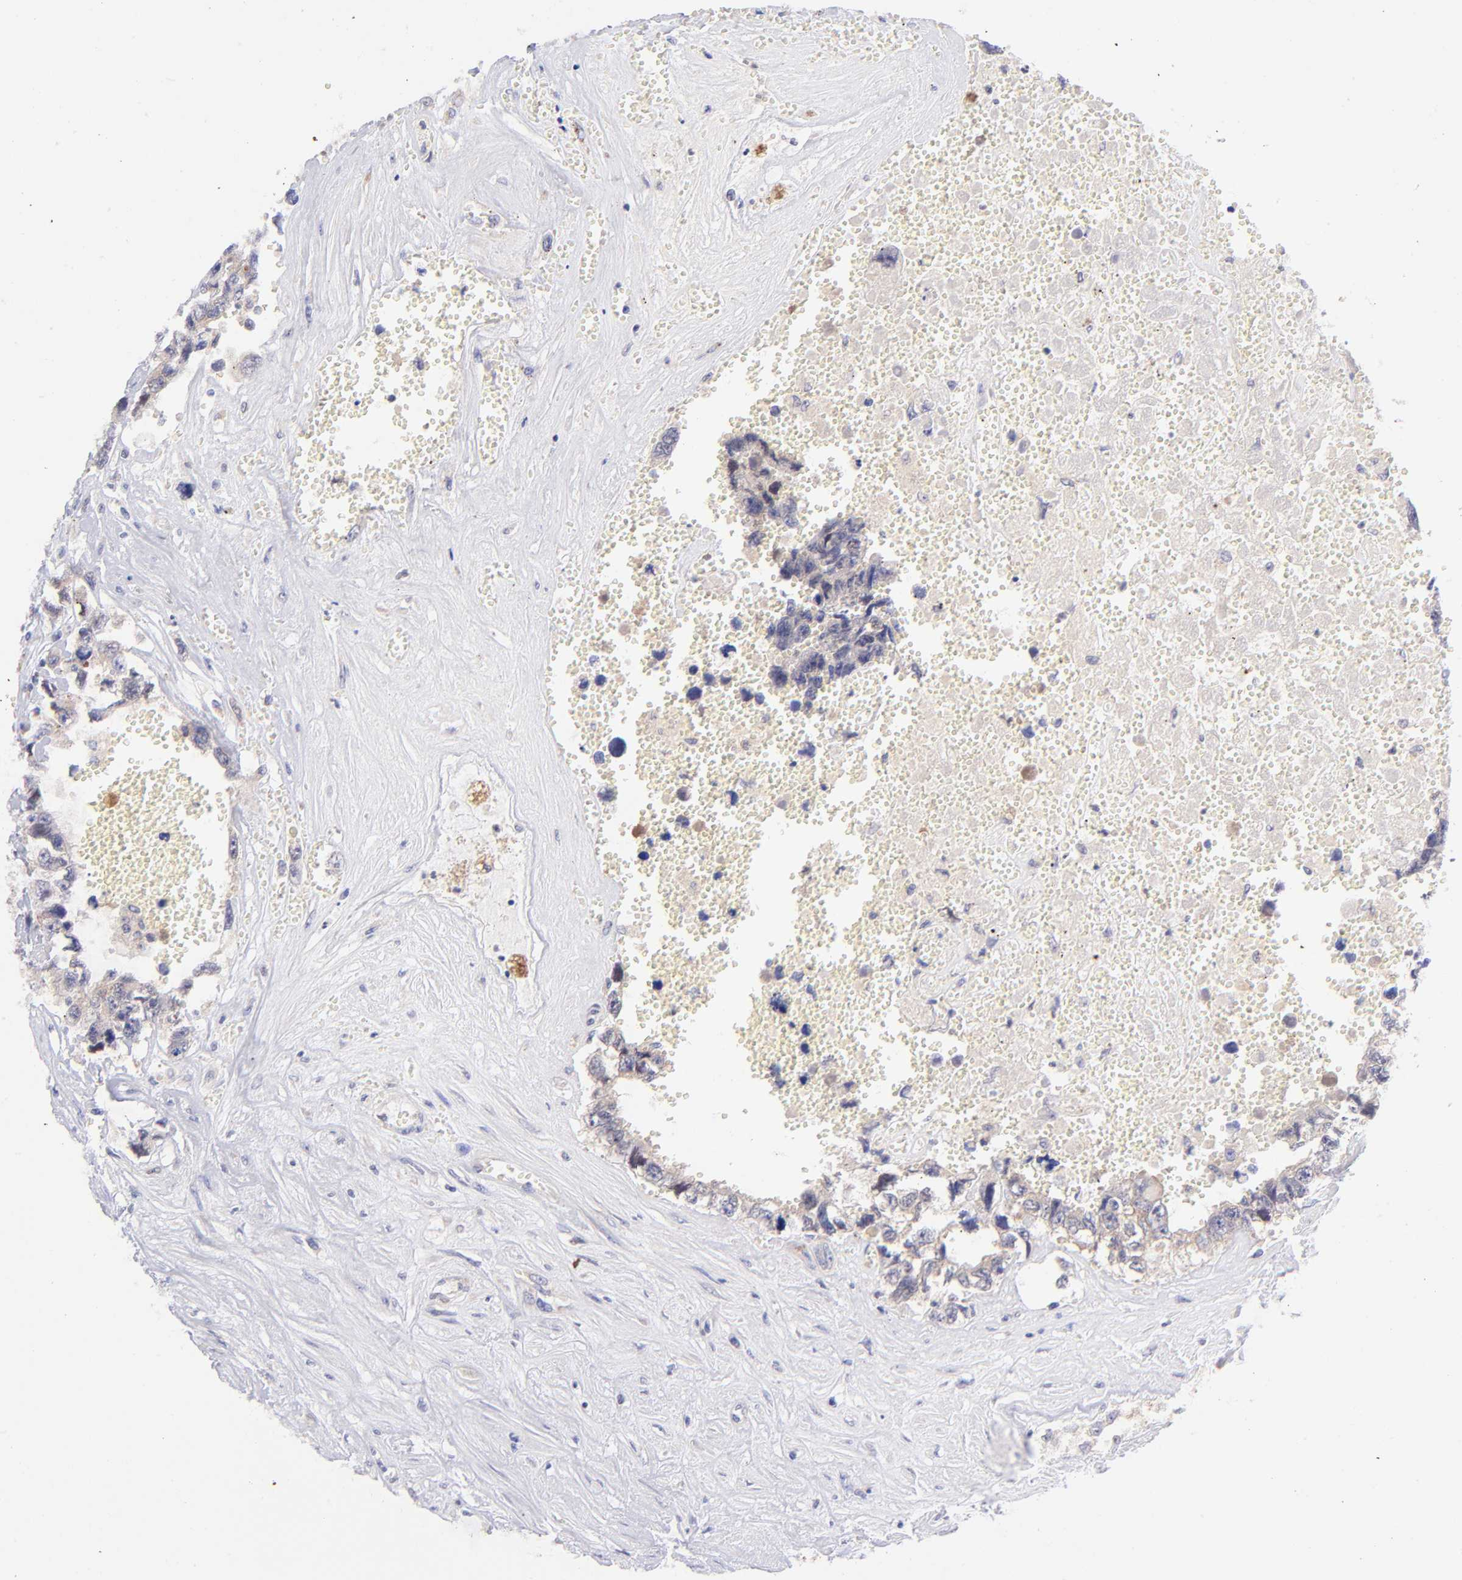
{"staining": {"intensity": "weak", "quantity": "25%-75%", "location": "cytoplasmic/membranous"}, "tissue": "testis cancer", "cell_type": "Tumor cells", "image_type": "cancer", "snomed": [{"axis": "morphology", "description": "Carcinoma, Embryonal, NOS"}, {"axis": "topography", "description": "Testis"}], "caption": "Immunohistochemistry (IHC) micrograph of human testis embryonal carcinoma stained for a protein (brown), which displays low levels of weak cytoplasmic/membranous positivity in approximately 25%-75% of tumor cells.", "gene": "RPL11", "patient": {"sex": "male", "age": 31}}